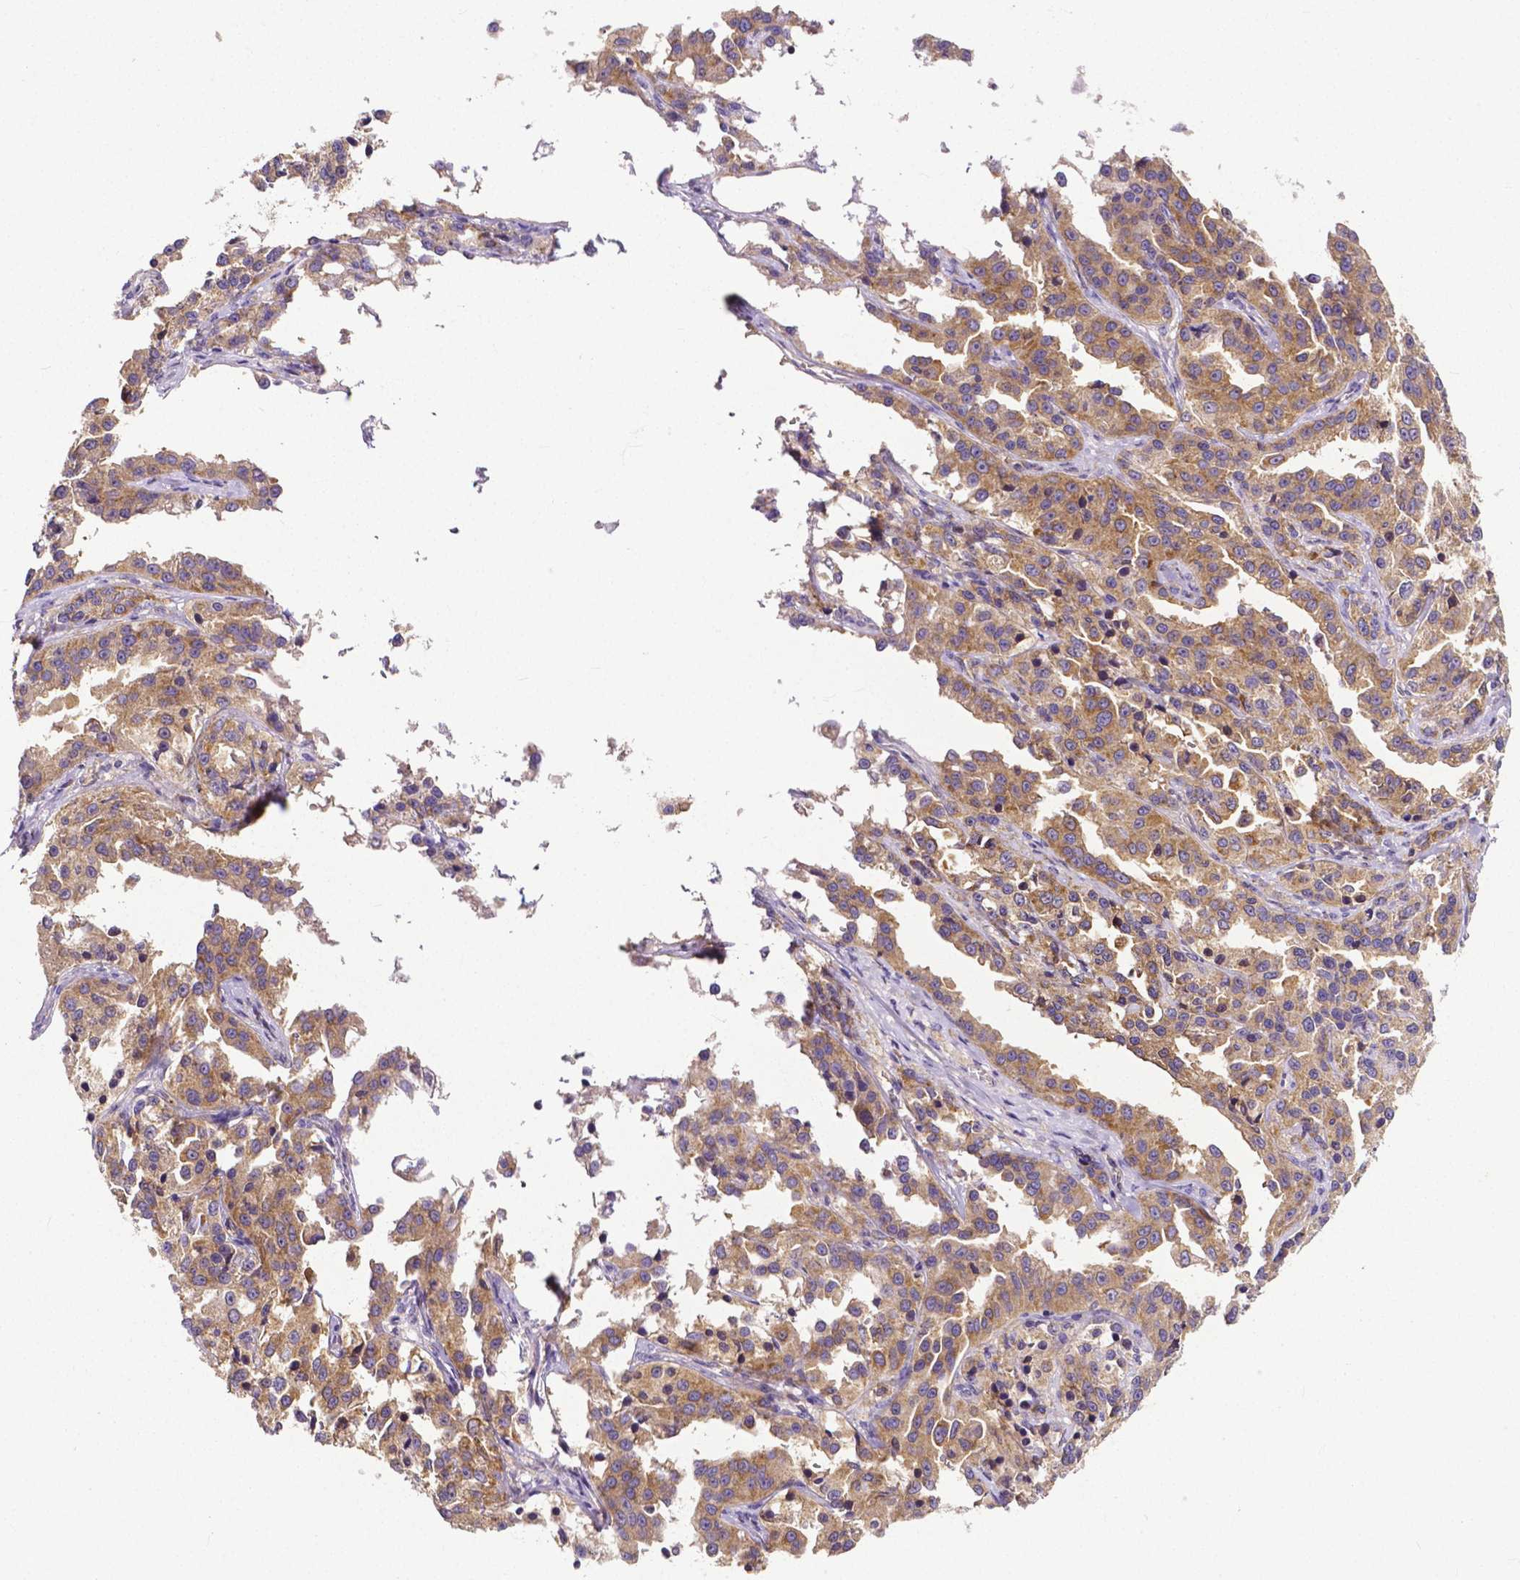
{"staining": {"intensity": "moderate", "quantity": ">75%", "location": "cytoplasmic/membranous"}, "tissue": "ovarian cancer", "cell_type": "Tumor cells", "image_type": "cancer", "snomed": [{"axis": "morphology", "description": "Cystadenocarcinoma, serous, NOS"}, {"axis": "topography", "description": "Ovary"}], "caption": "Protein expression analysis of ovarian cancer (serous cystadenocarcinoma) exhibits moderate cytoplasmic/membranous positivity in approximately >75% of tumor cells.", "gene": "DICER1", "patient": {"sex": "female", "age": 75}}